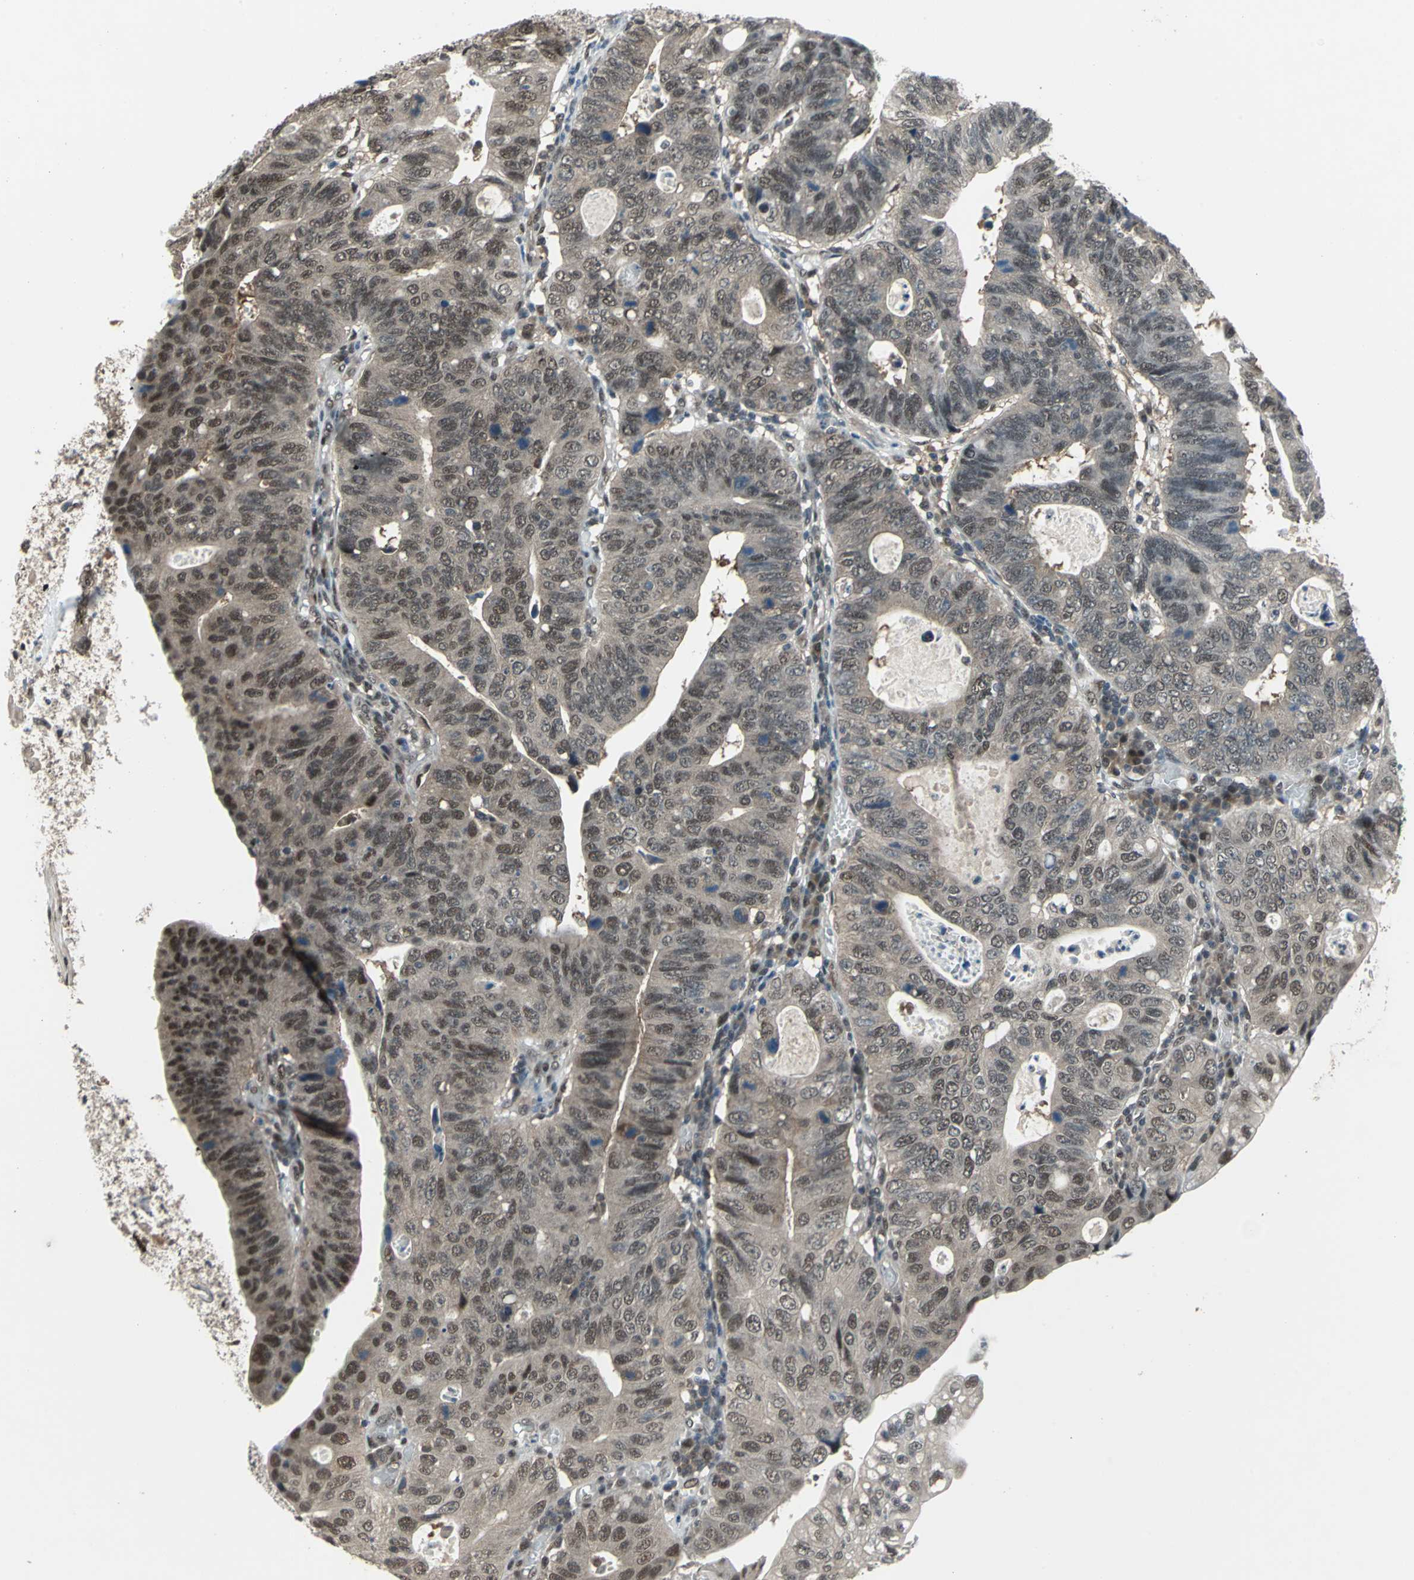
{"staining": {"intensity": "weak", "quantity": ">75%", "location": "cytoplasmic/membranous,nuclear"}, "tissue": "stomach cancer", "cell_type": "Tumor cells", "image_type": "cancer", "snomed": [{"axis": "morphology", "description": "Adenocarcinoma, NOS"}, {"axis": "topography", "description": "Stomach"}], "caption": "A micrograph of adenocarcinoma (stomach) stained for a protein shows weak cytoplasmic/membranous and nuclear brown staining in tumor cells.", "gene": "COPS5", "patient": {"sex": "male", "age": 59}}